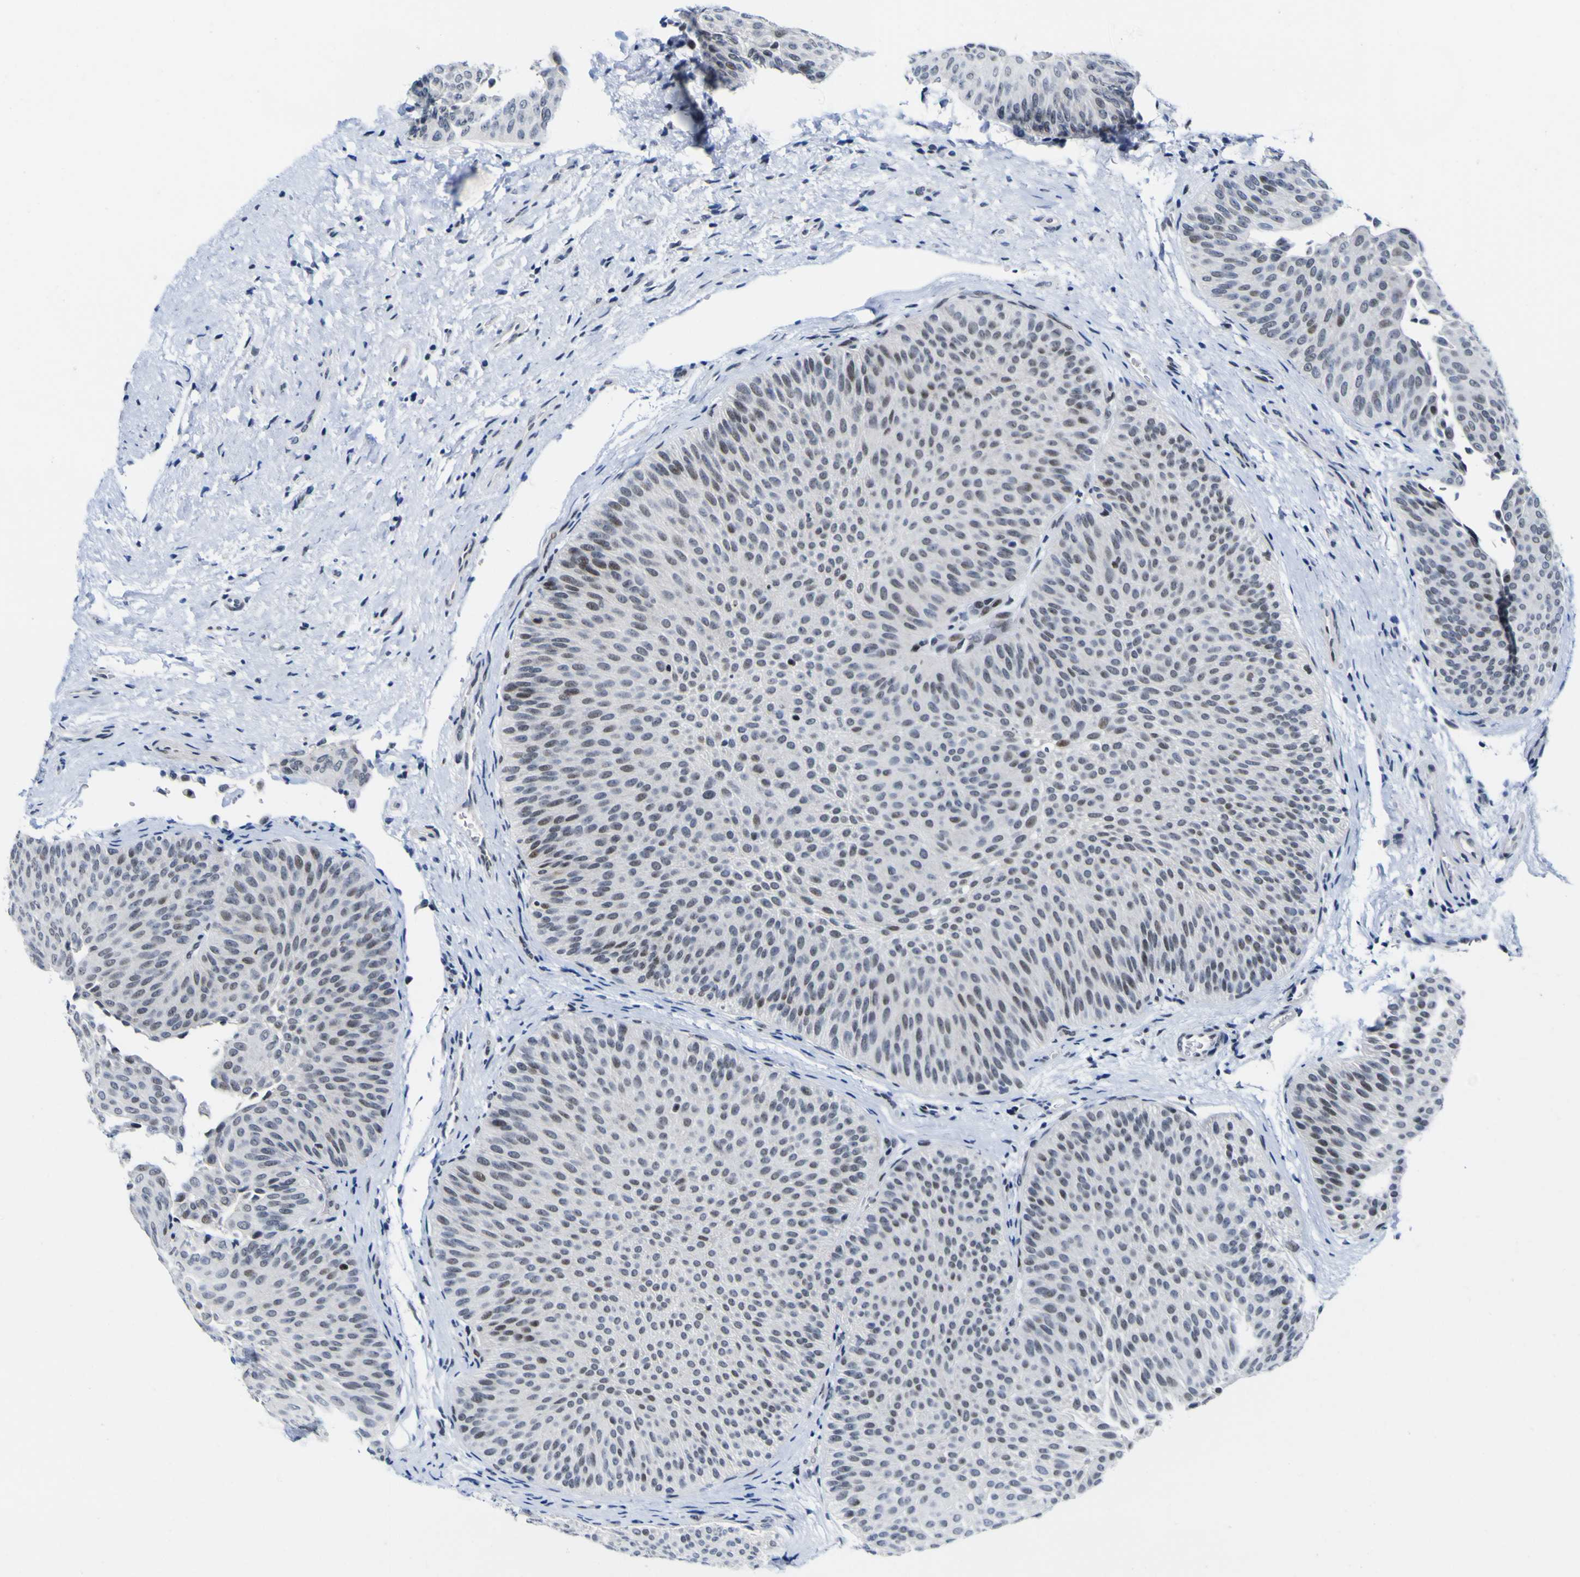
{"staining": {"intensity": "moderate", "quantity": "25%-75%", "location": "nuclear"}, "tissue": "urothelial cancer", "cell_type": "Tumor cells", "image_type": "cancer", "snomed": [{"axis": "morphology", "description": "Urothelial carcinoma, Low grade"}, {"axis": "topography", "description": "Urinary bladder"}], "caption": "A photomicrograph of urothelial cancer stained for a protein demonstrates moderate nuclear brown staining in tumor cells. (DAB IHC, brown staining for protein, blue staining for nuclei).", "gene": "MBD3", "patient": {"sex": "female", "age": 60}}